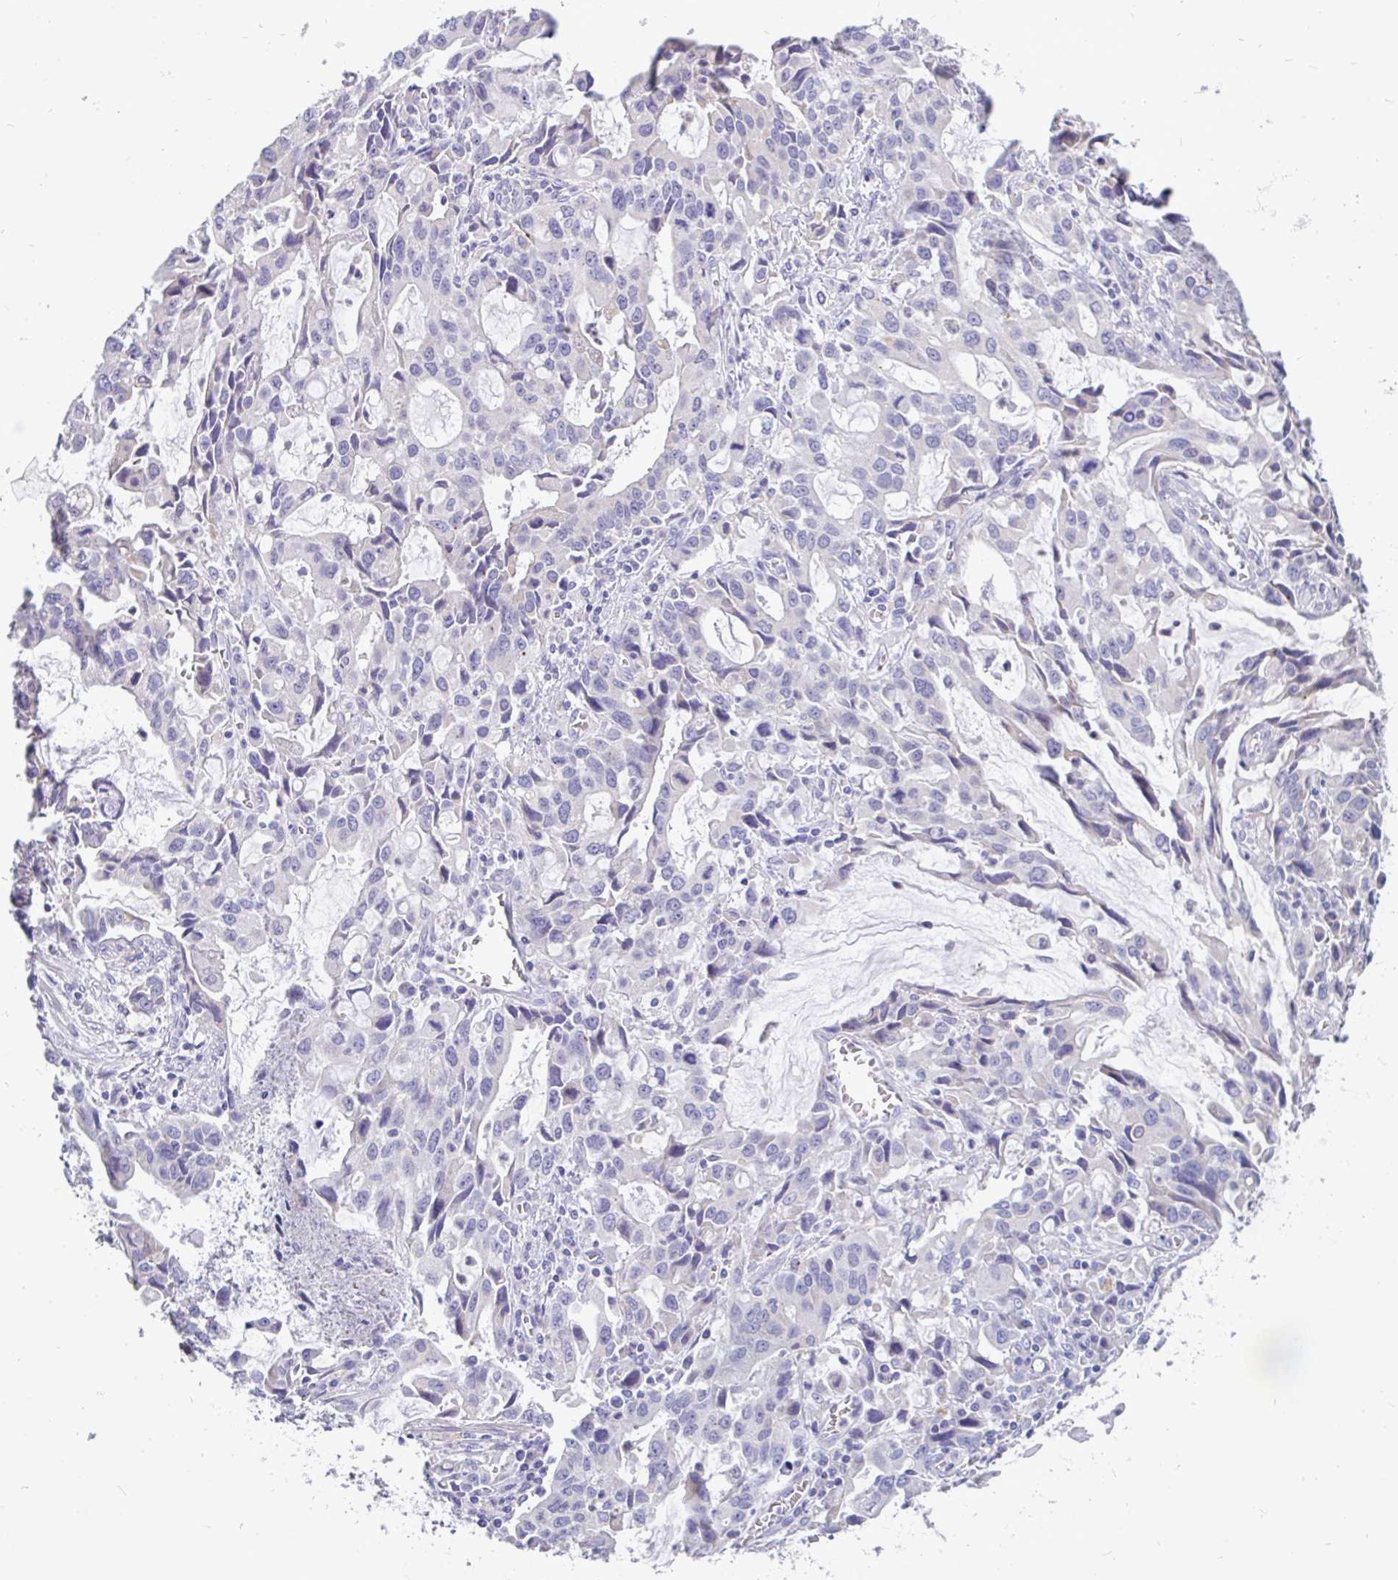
{"staining": {"intensity": "negative", "quantity": "none", "location": "none"}, "tissue": "stomach cancer", "cell_type": "Tumor cells", "image_type": "cancer", "snomed": [{"axis": "morphology", "description": "Adenocarcinoma, NOS"}, {"axis": "topography", "description": "Stomach, upper"}], "caption": "Stomach cancer (adenocarcinoma) was stained to show a protein in brown. There is no significant staining in tumor cells.", "gene": "INTS5", "patient": {"sex": "male", "age": 85}}